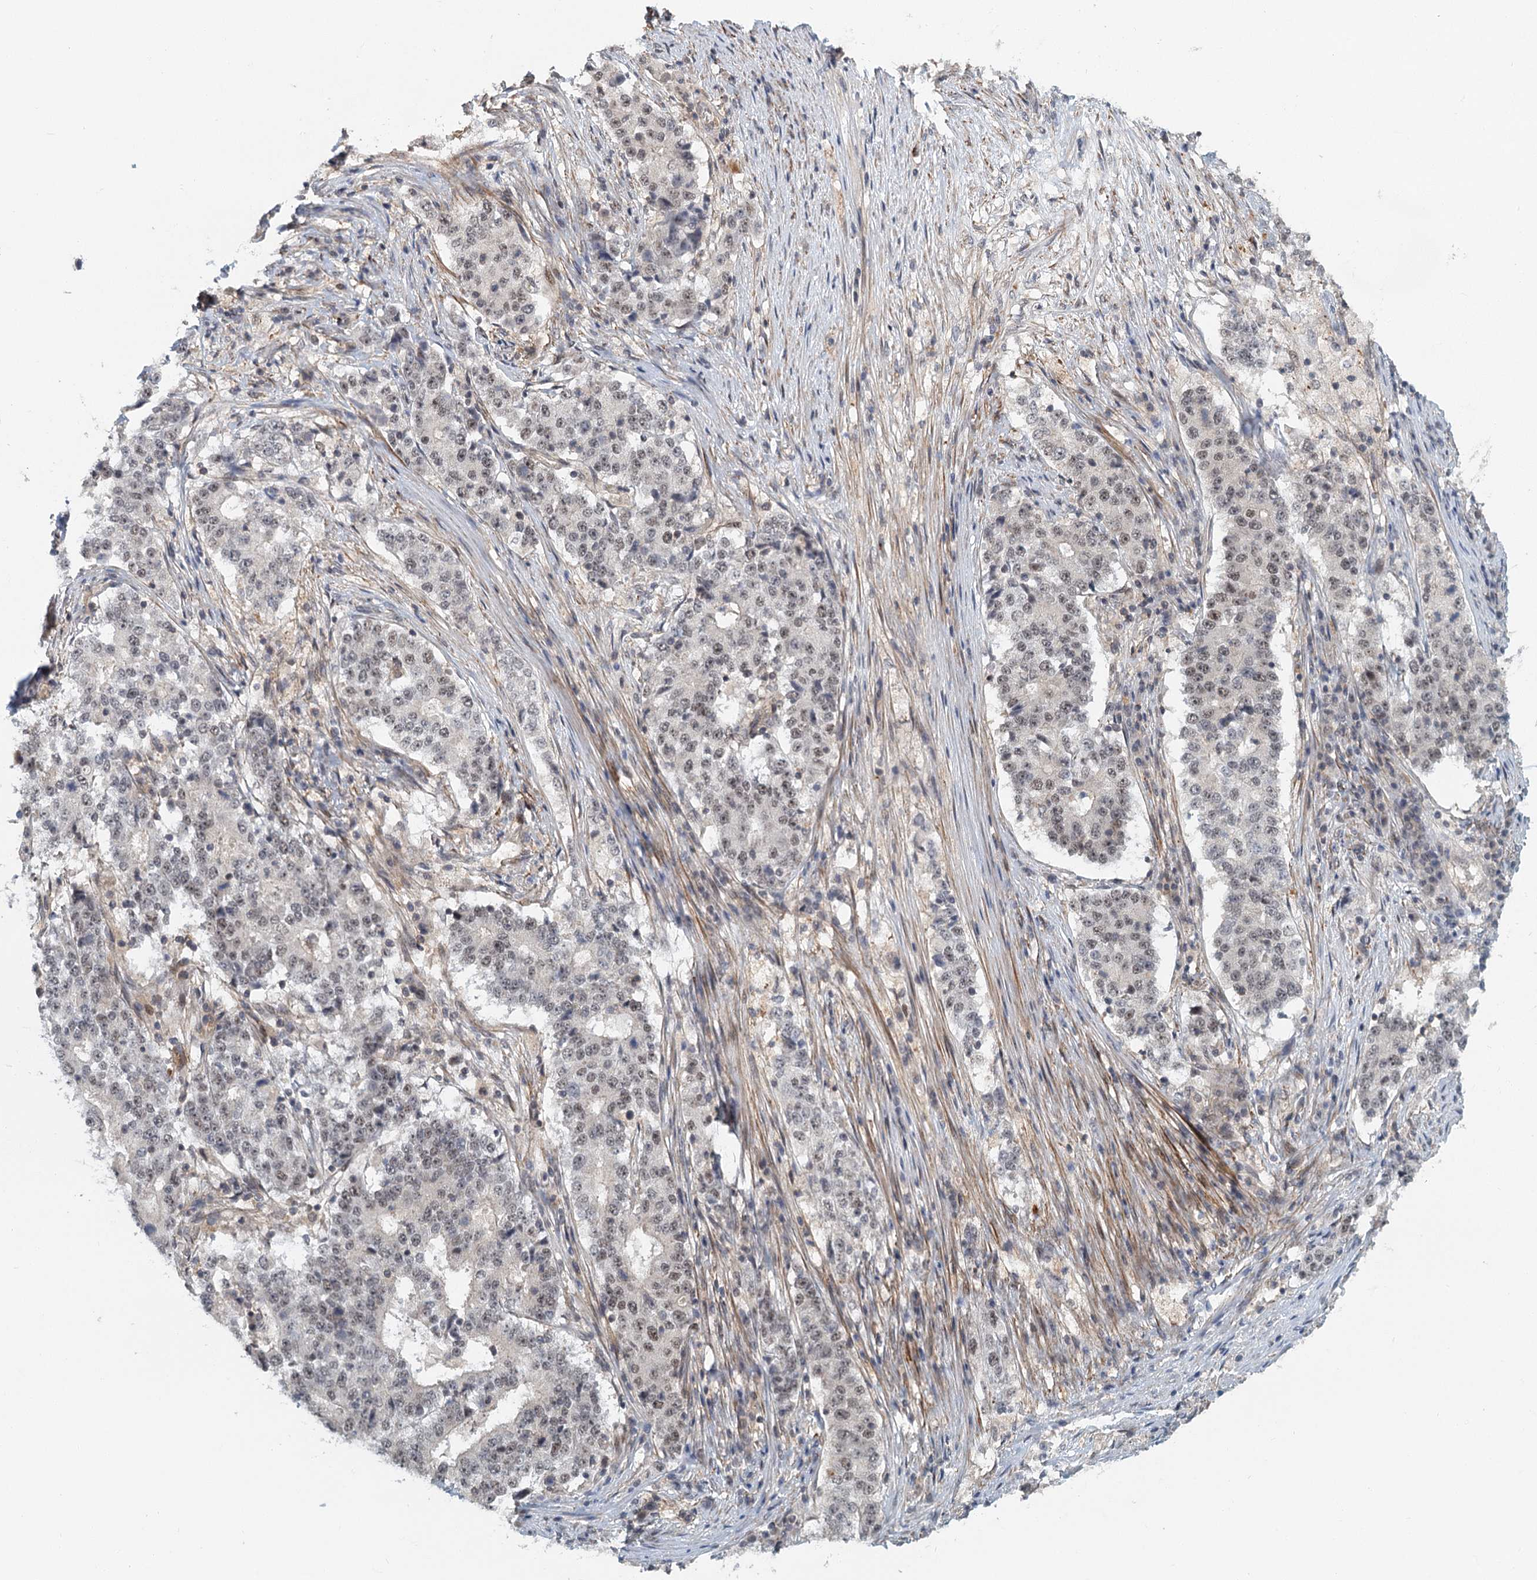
{"staining": {"intensity": "weak", "quantity": "25%-75%", "location": "nuclear"}, "tissue": "stomach cancer", "cell_type": "Tumor cells", "image_type": "cancer", "snomed": [{"axis": "morphology", "description": "Adenocarcinoma, NOS"}, {"axis": "topography", "description": "Stomach"}], "caption": "Protein staining exhibits weak nuclear expression in about 25%-75% of tumor cells in adenocarcinoma (stomach).", "gene": "TAS2R42", "patient": {"sex": "male", "age": 59}}